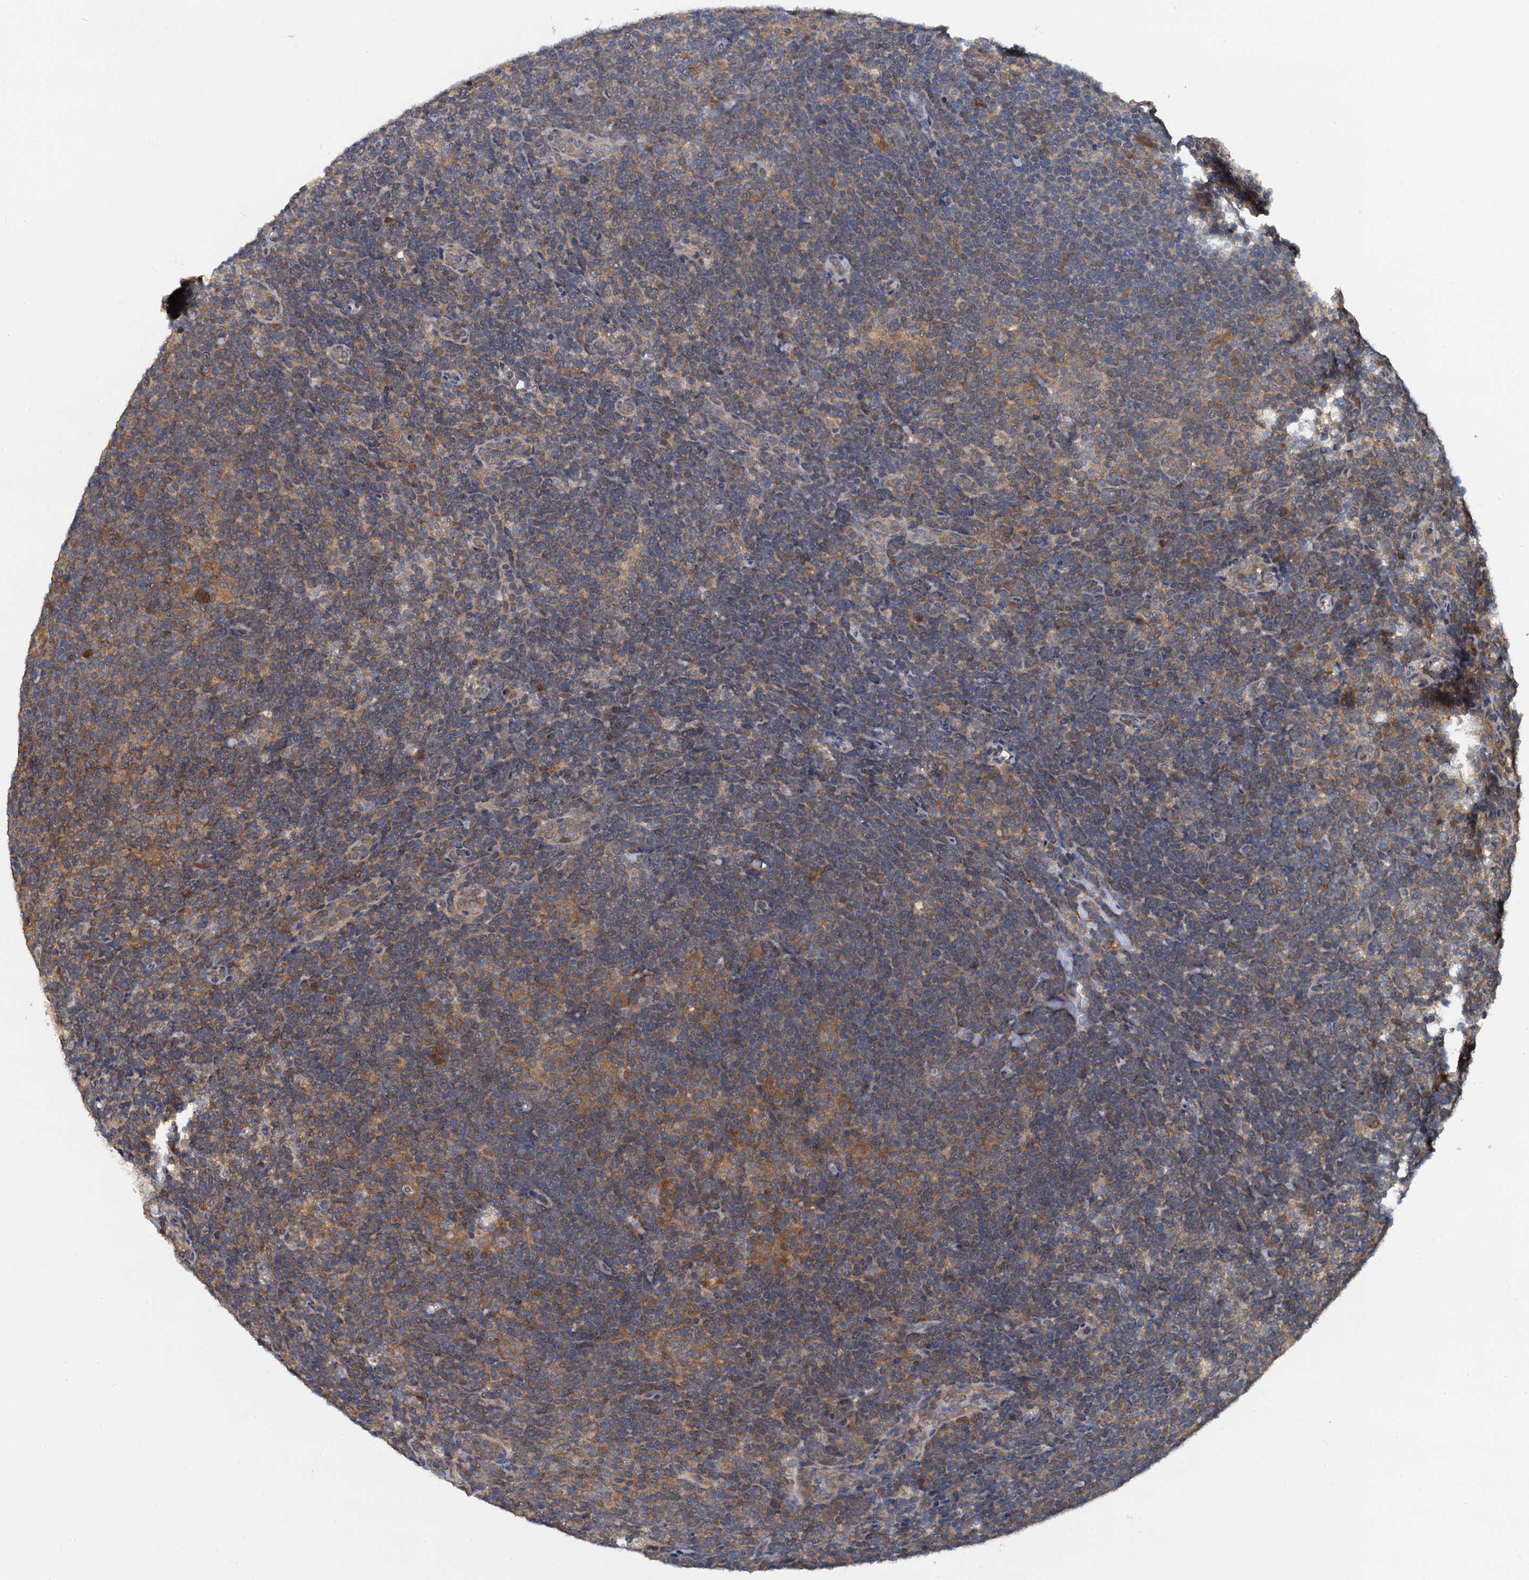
{"staining": {"intensity": "moderate", "quantity": ">75%", "location": "cytoplasmic/membranous"}, "tissue": "lymphoma", "cell_type": "Tumor cells", "image_type": "cancer", "snomed": [{"axis": "morphology", "description": "Hodgkin's disease, NOS"}, {"axis": "topography", "description": "Lymph node"}], "caption": "Immunohistochemical staining of lymphoma displays moderate cytoplasmic/membranous protein positivity in approximately >75% of tumor cells.", "gene": "PTGES3", "patient": {"sex": "female", "age": 57}}